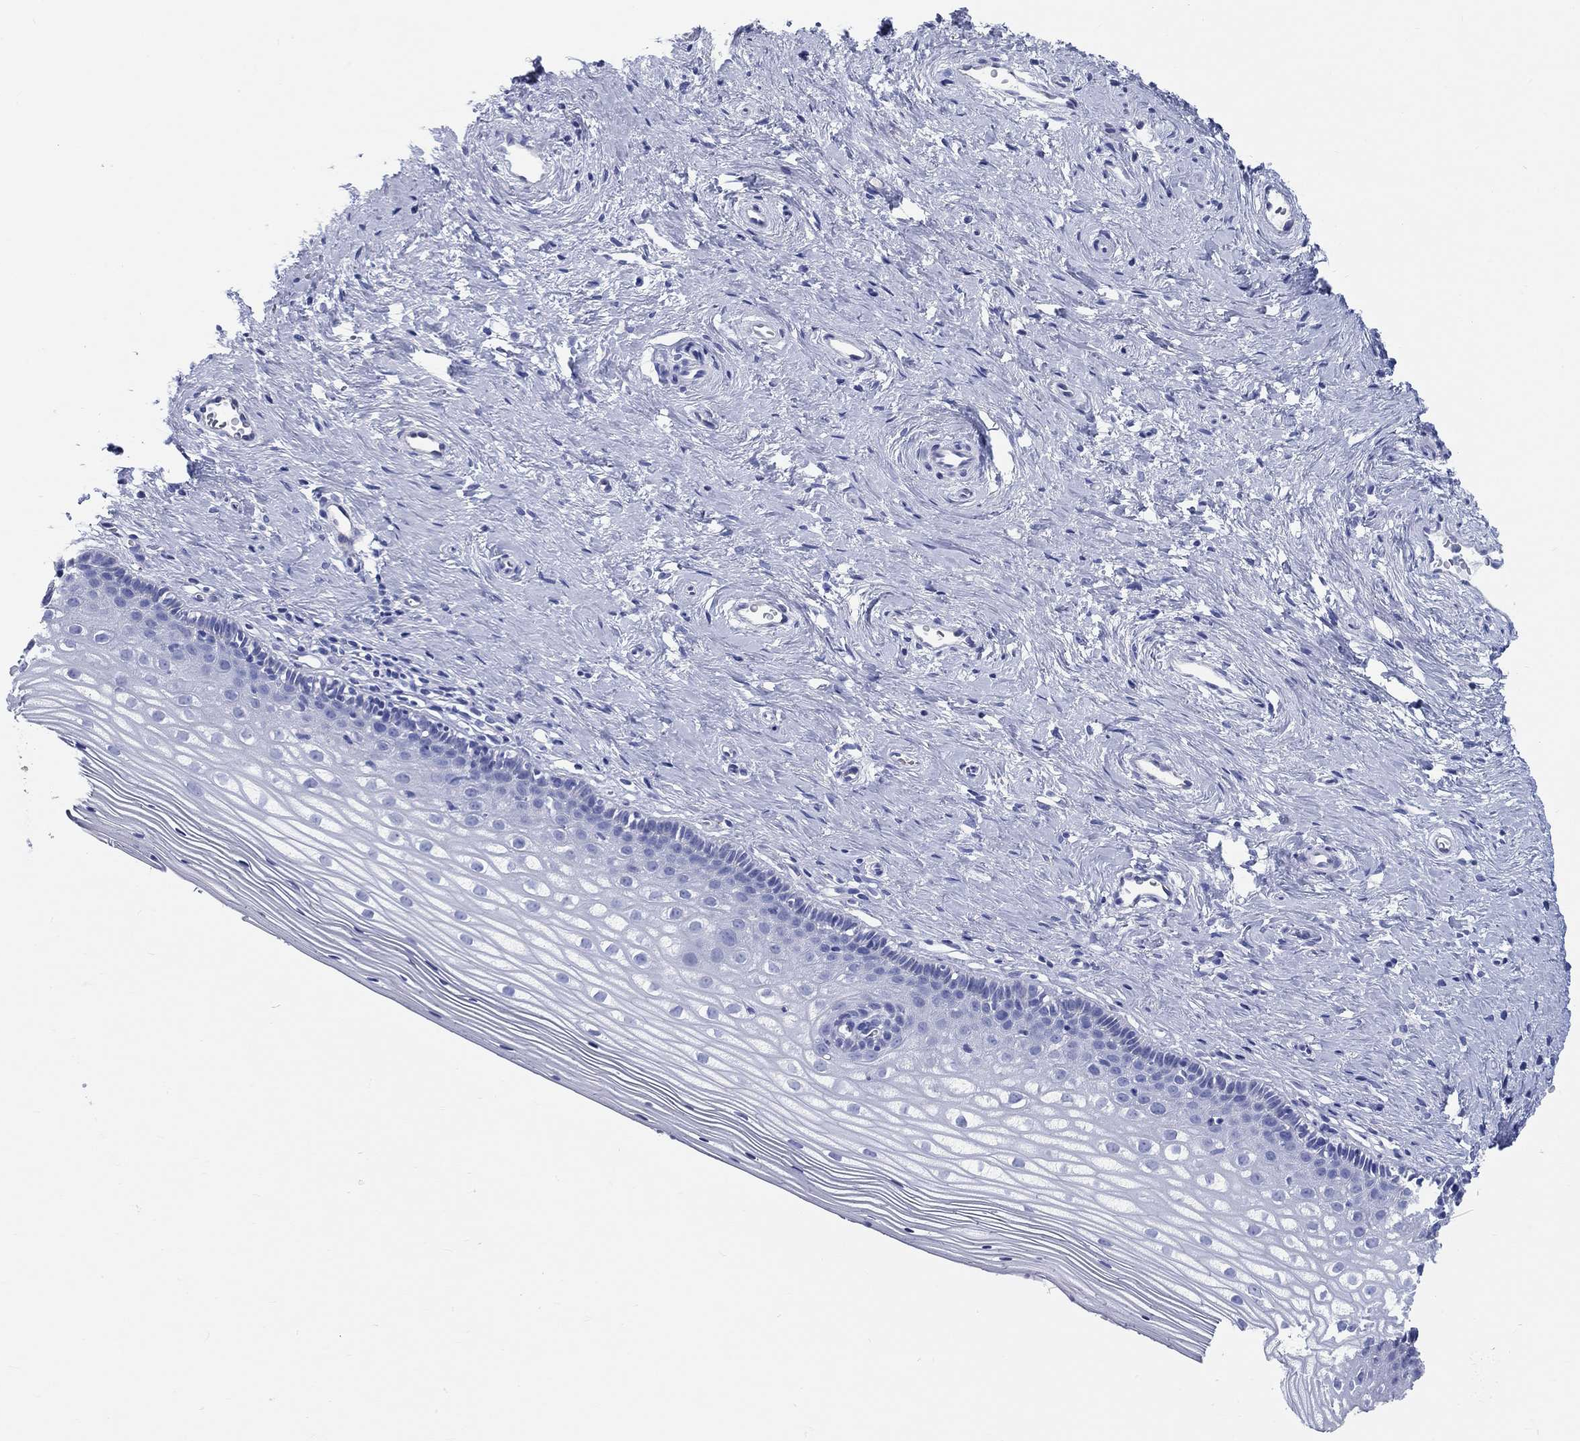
{"staining": {"intensity": "negative", "quantity": "none", "location": "none"}, "tissue": "cervix", "cell_type": "Glandular cells", "image_type": "normal", "snomed": [{"axis": "morphology", "description": "Normal tissue, NOS"}, {"axis": "topography", "description": "Cervix"}], "caption": "A photomicrograph of cervix stained for a protein demonstrates no brown staining in glandular cells. Nuclei are stained in blue.", "gene": "RD3L", "patient": {"sex": "female", "age": 40}}